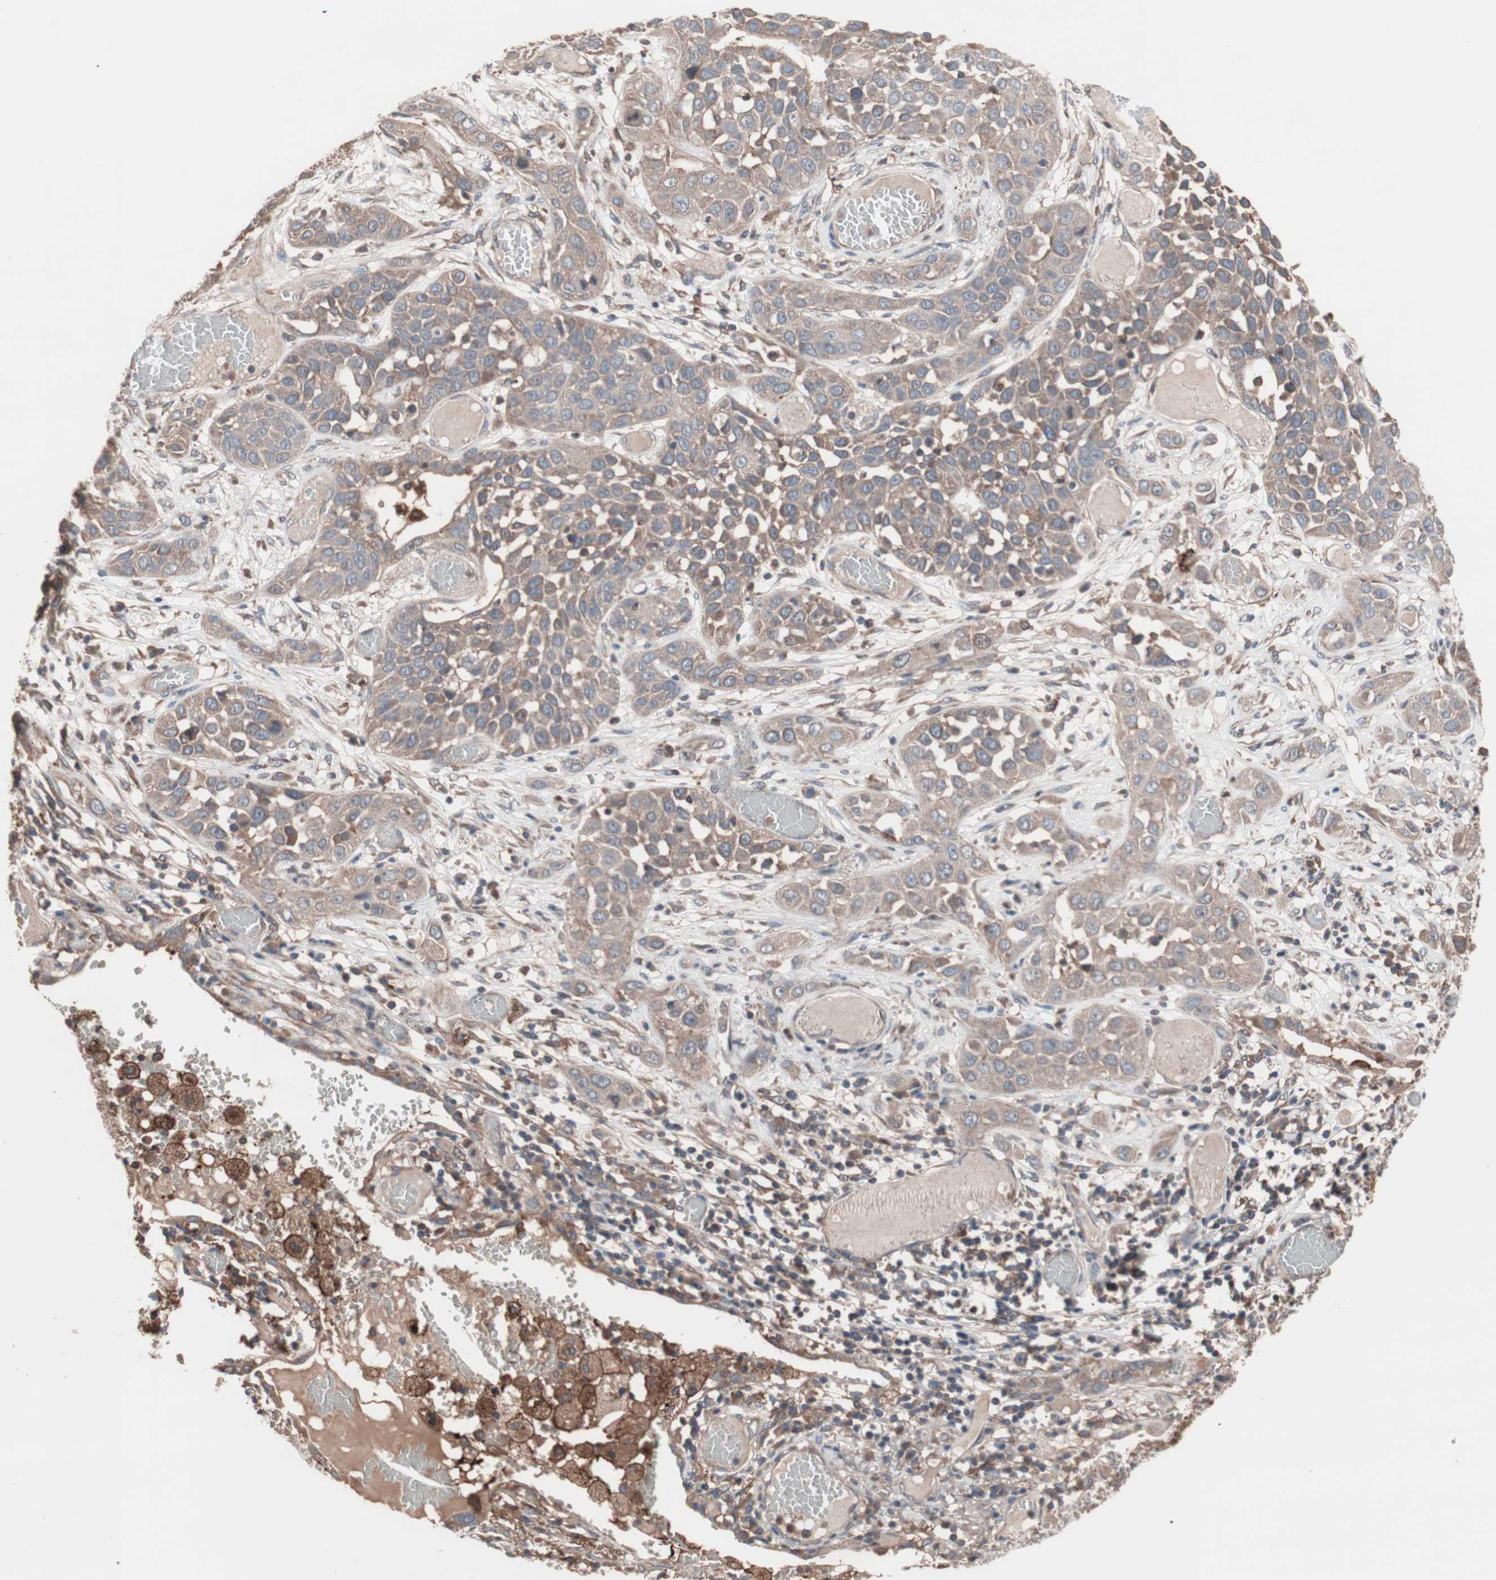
{"staining": {"intensity": "weak", "quantity": ">75%", "location": "cytoplasmic/membranous"}, "tissue": "lung cancer", "cell_type": "Tumor cells", "image_type": "cancer", "snomed": [{"axis": "morphology", "description": "Squamous cell carcinoma, NOS"}, {"axis": "topography", "description": "Lung"}], "caption": "Lung cancer (squamous cell carcinoma) stained for a protein demonstrates weak cytoplasmic/membranous positivity in tumor cells.", "gene": "ATG7", "patient": {"sex": "male", "age": 71}}